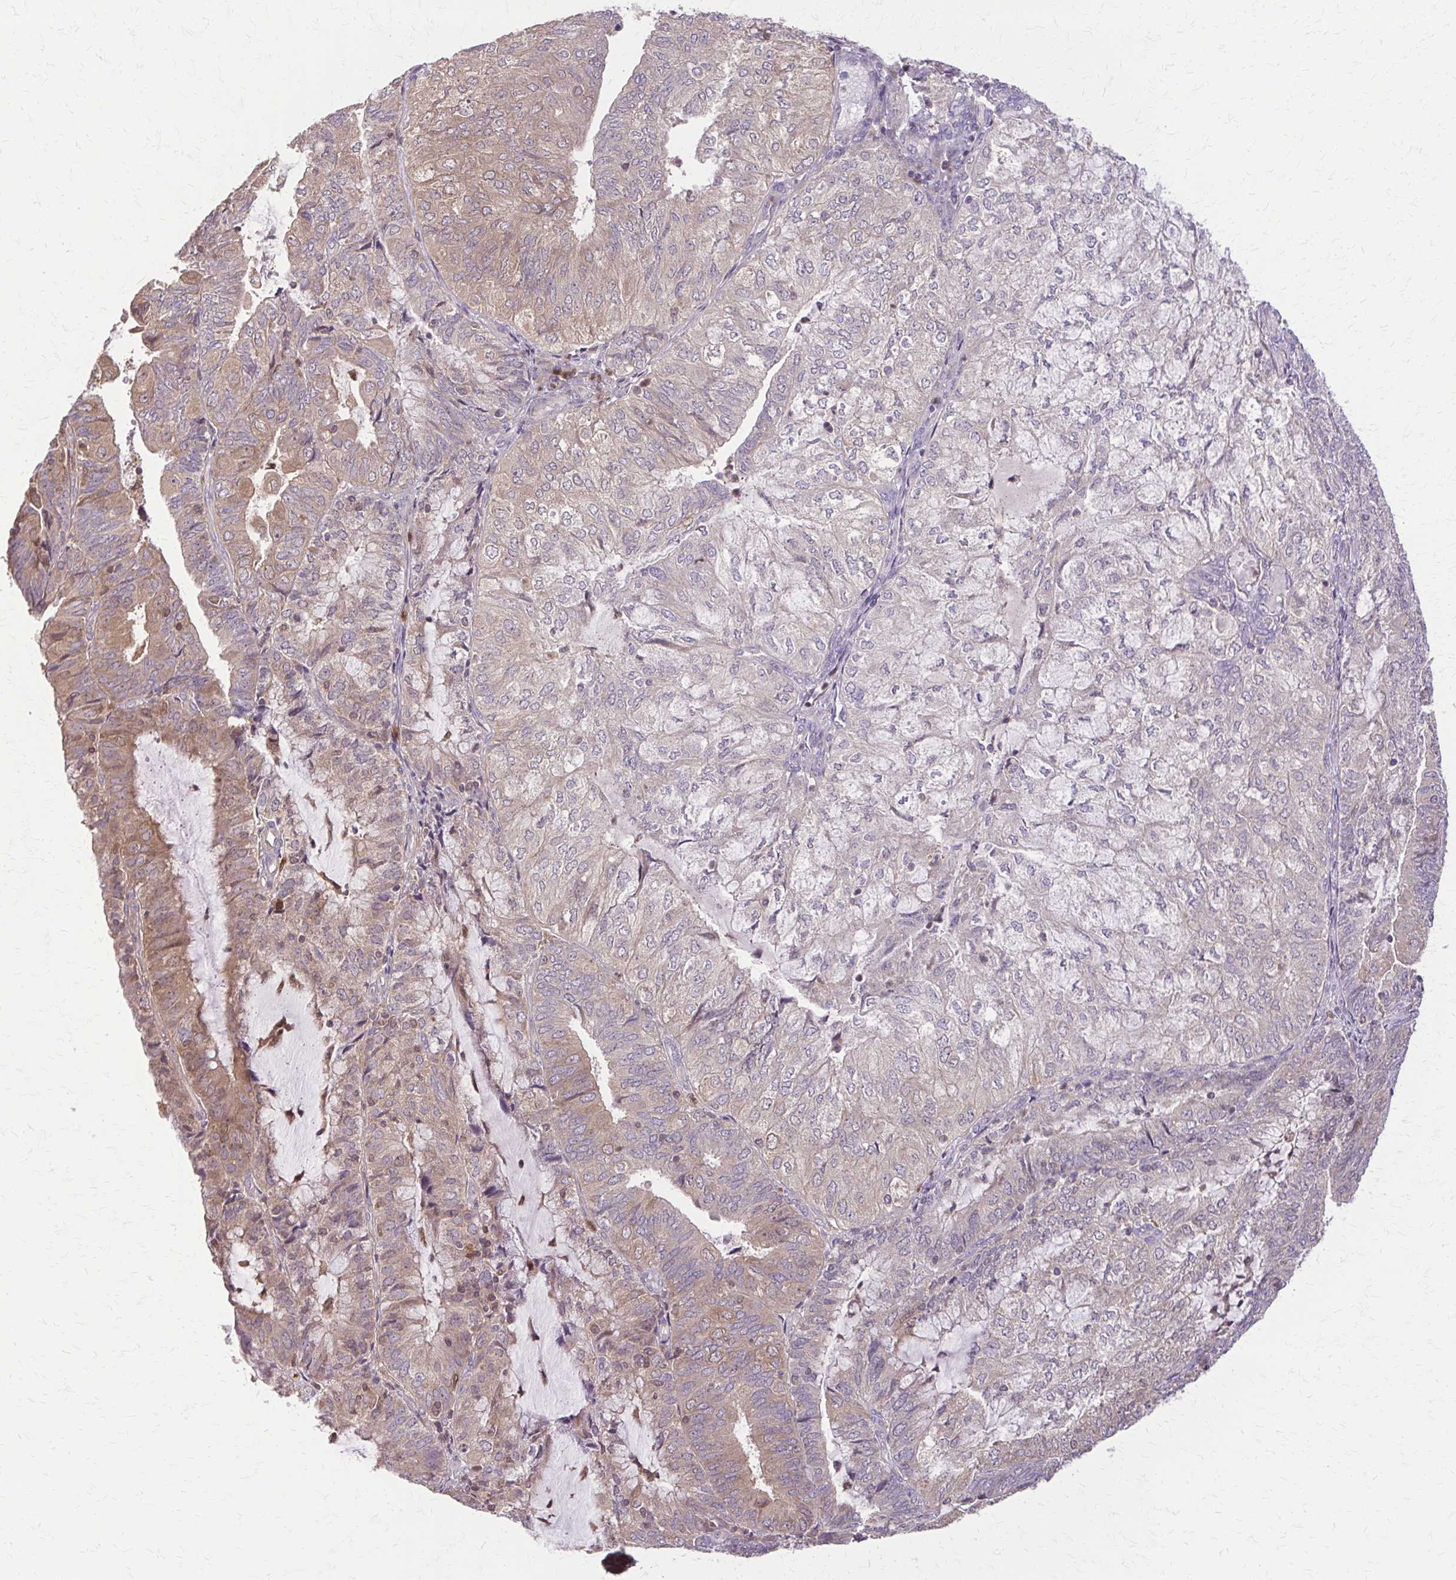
{"staining": {"intensity": "moderate", "quantity": "25%-75%", "location": "cytoplasmic/membranous"}, "tissue": "endometrial cancer", "cell_type": "Tumor cells", "image_type": "cancer", "snomed": [{"axis": "morphology", "description": "Adenocarcinoma, NOS"}, {"axis": "topography", "description": "Endometrium"}], "caption": "Immunohistochemistry staining of endometrial cancer, which exhibits medium levels of moderate cytoplasmic/membranous expression in about 25%-75% of tumor cells indicating moderate cytoplasmic/membranous protein expression. The staining was performed using DAB (brown) for protein detection and nuclei were counterstained in hematoxylin (blue).", "gene": "NRBF2", "patient": {"sex": "female", "age": 81}}